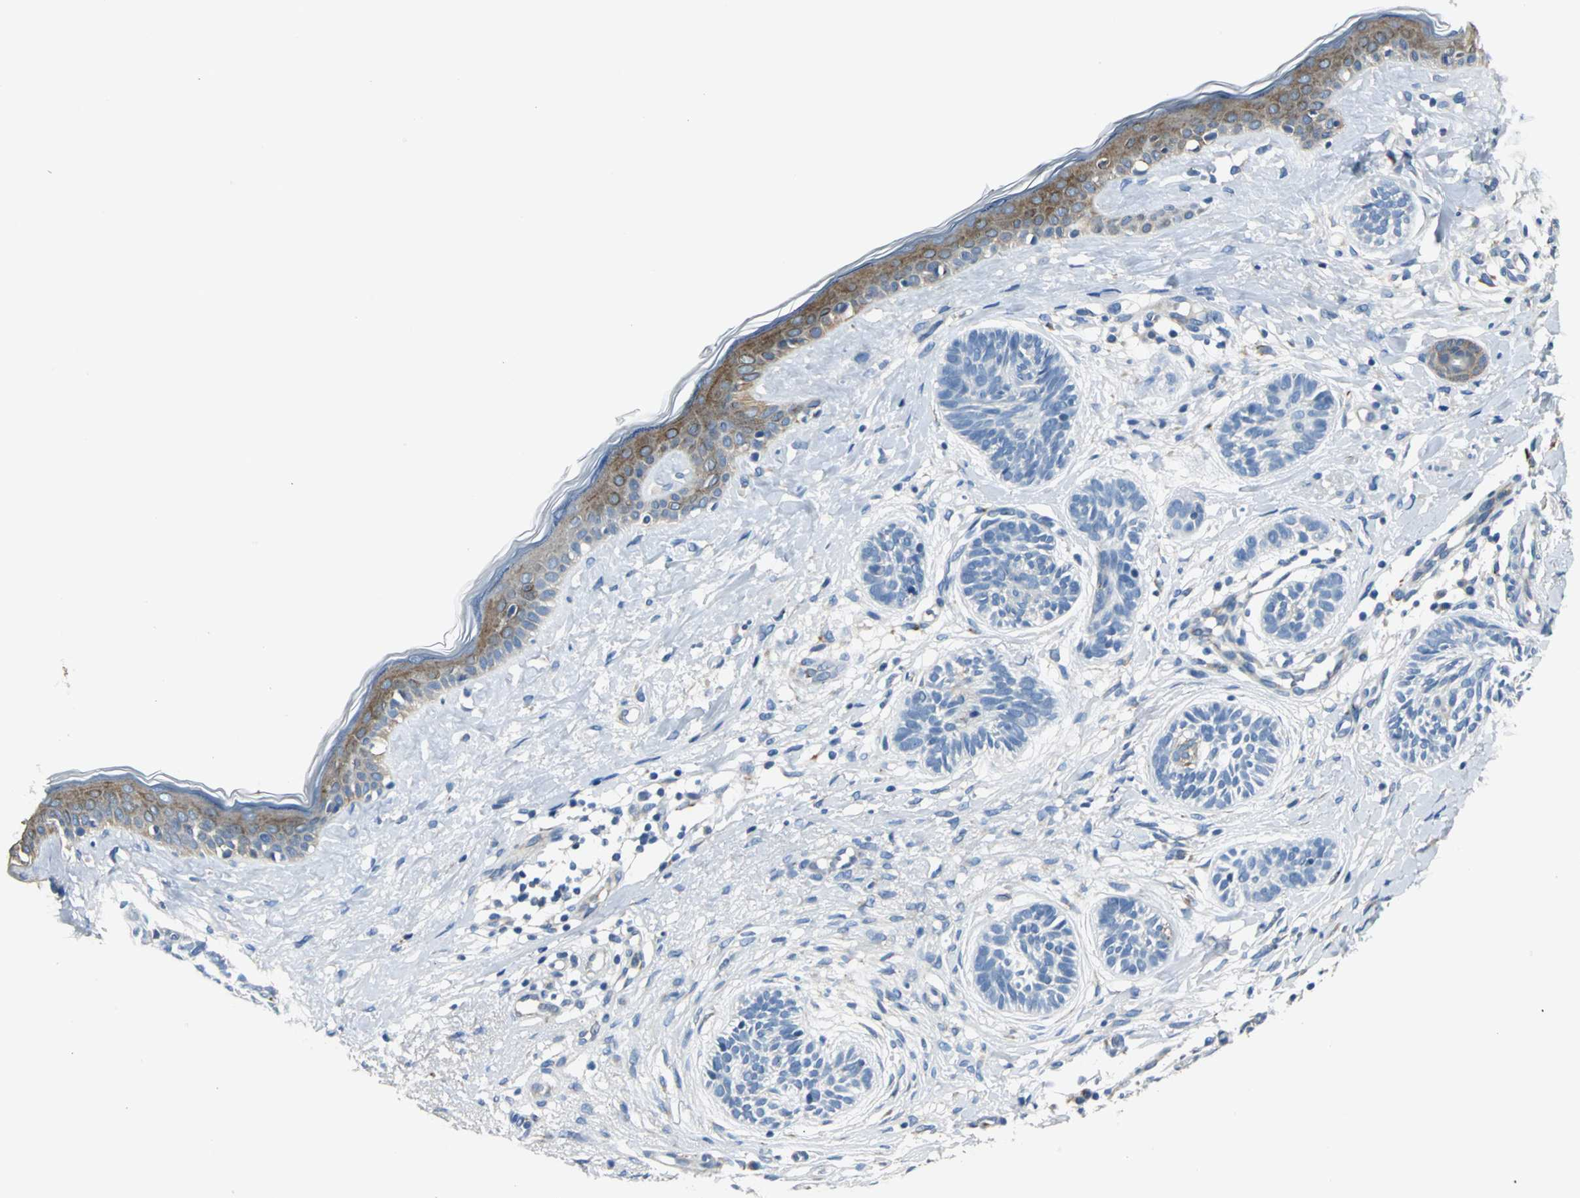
{"staining": {"intensity": "weak", "quantity": "<25%", "location": "cytoplasmic/membranous"}, "tissue": "skin cancer", "cell_type": "Tumor cells", "image_type": "cancer", "snomed": [{"axis": "morphology", "description": "Normal tissue, NOS"}, {"axis": "morphology", "description": "Basal cell carcinoma"}, {"axis": "topography", "description": "Skin"}], "caption": "Human skin cancer stained for a protein using immunohistochemistry exhibits no positivity in tumor cells.", "gene": "B3GNT2", "patient": {"sex": "male", "age": 63}}